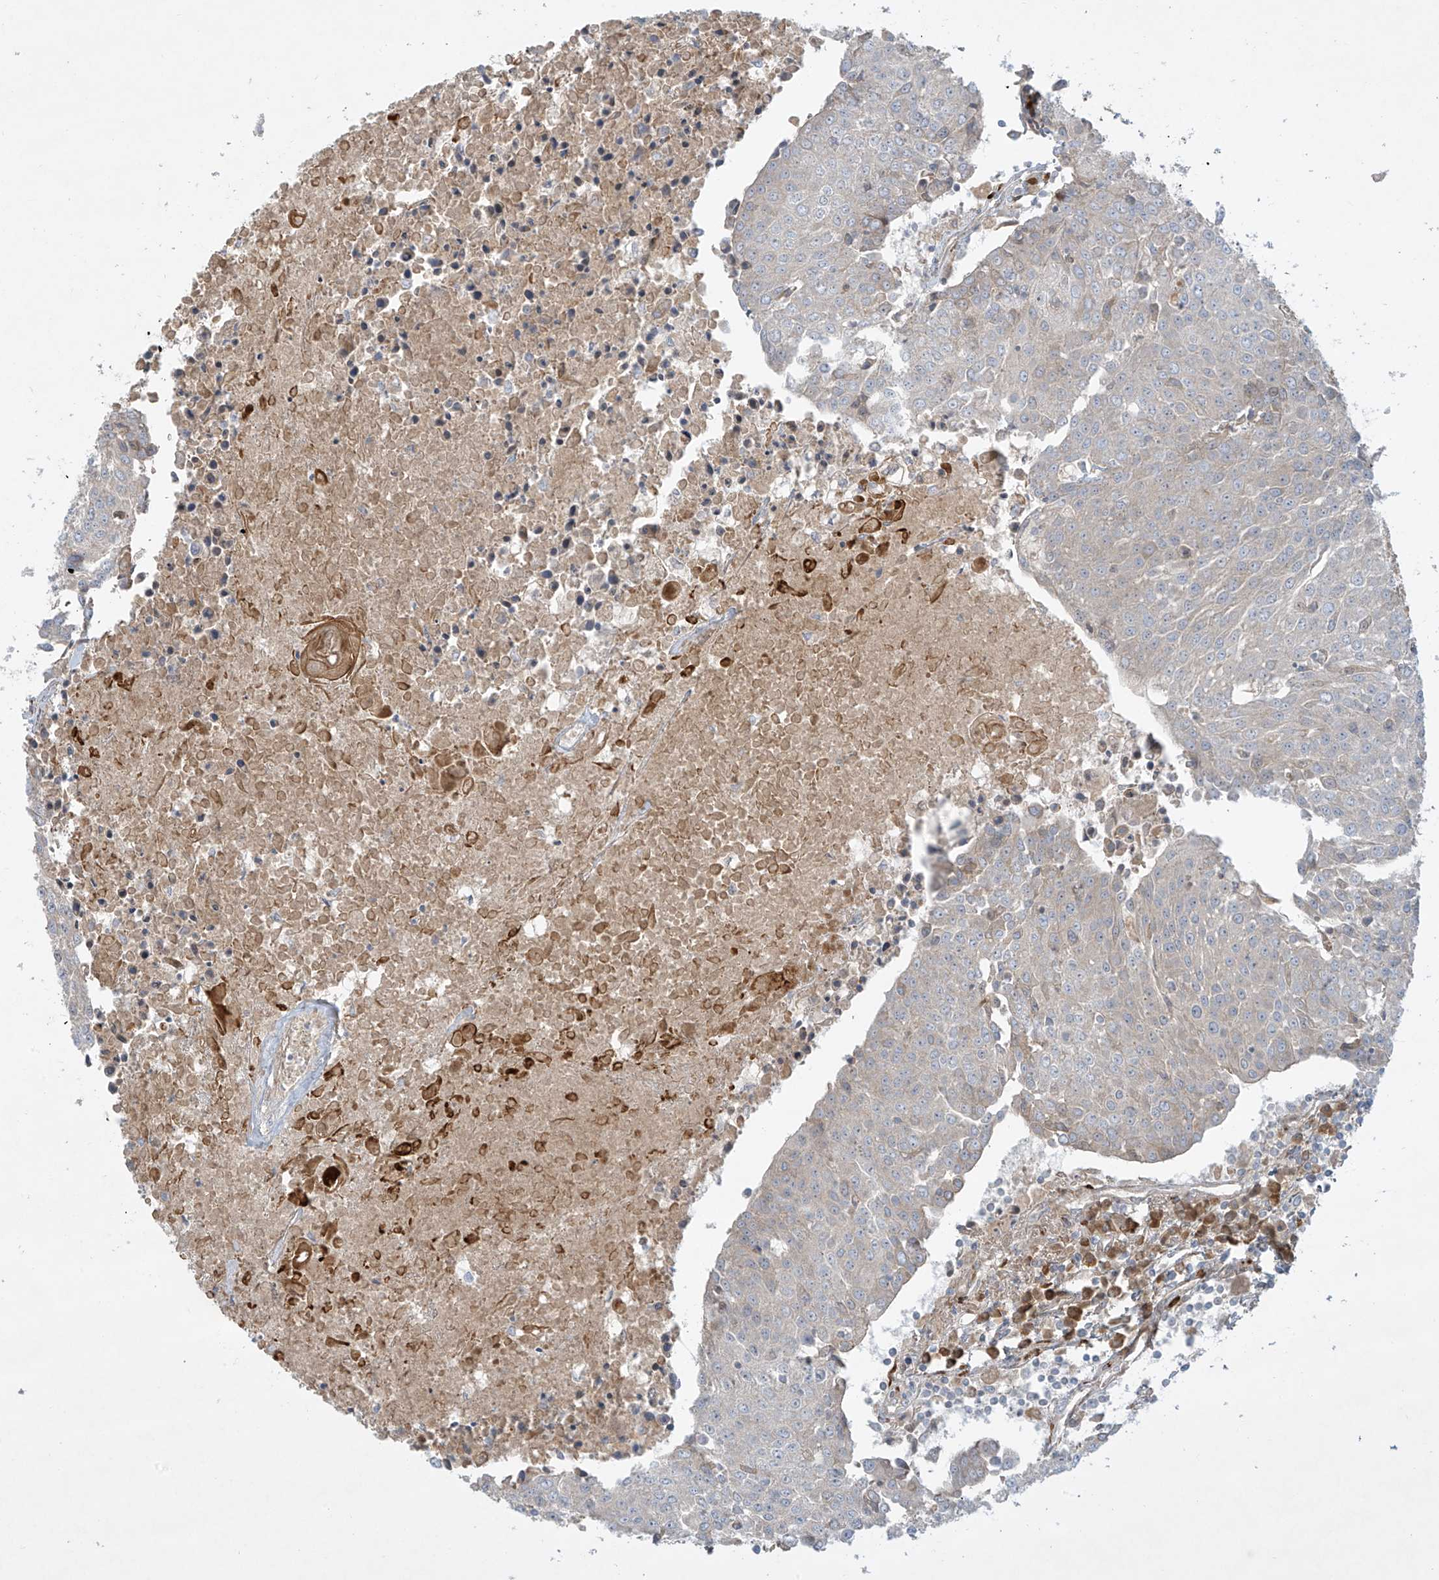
{"staining": {"intensity": "weak", "quantity": "<25%", "location": "cytoplasmic/membranous"}, "tissue": "urothelial cancer", "cell_type": "Tumor cells", "image_type": "cancer", "snomed": [{"axis": "morphology", "description": "Urothelial carcinoma, High grade"}, {"axis": "topography", "description": "Urinary bladder"}], "caption": "Tumor cells show no significant protein expression in urothelial carcinoma (high-grade).", "gene": "DDIT4", "patient": {"sex": "female", "age": 85}}